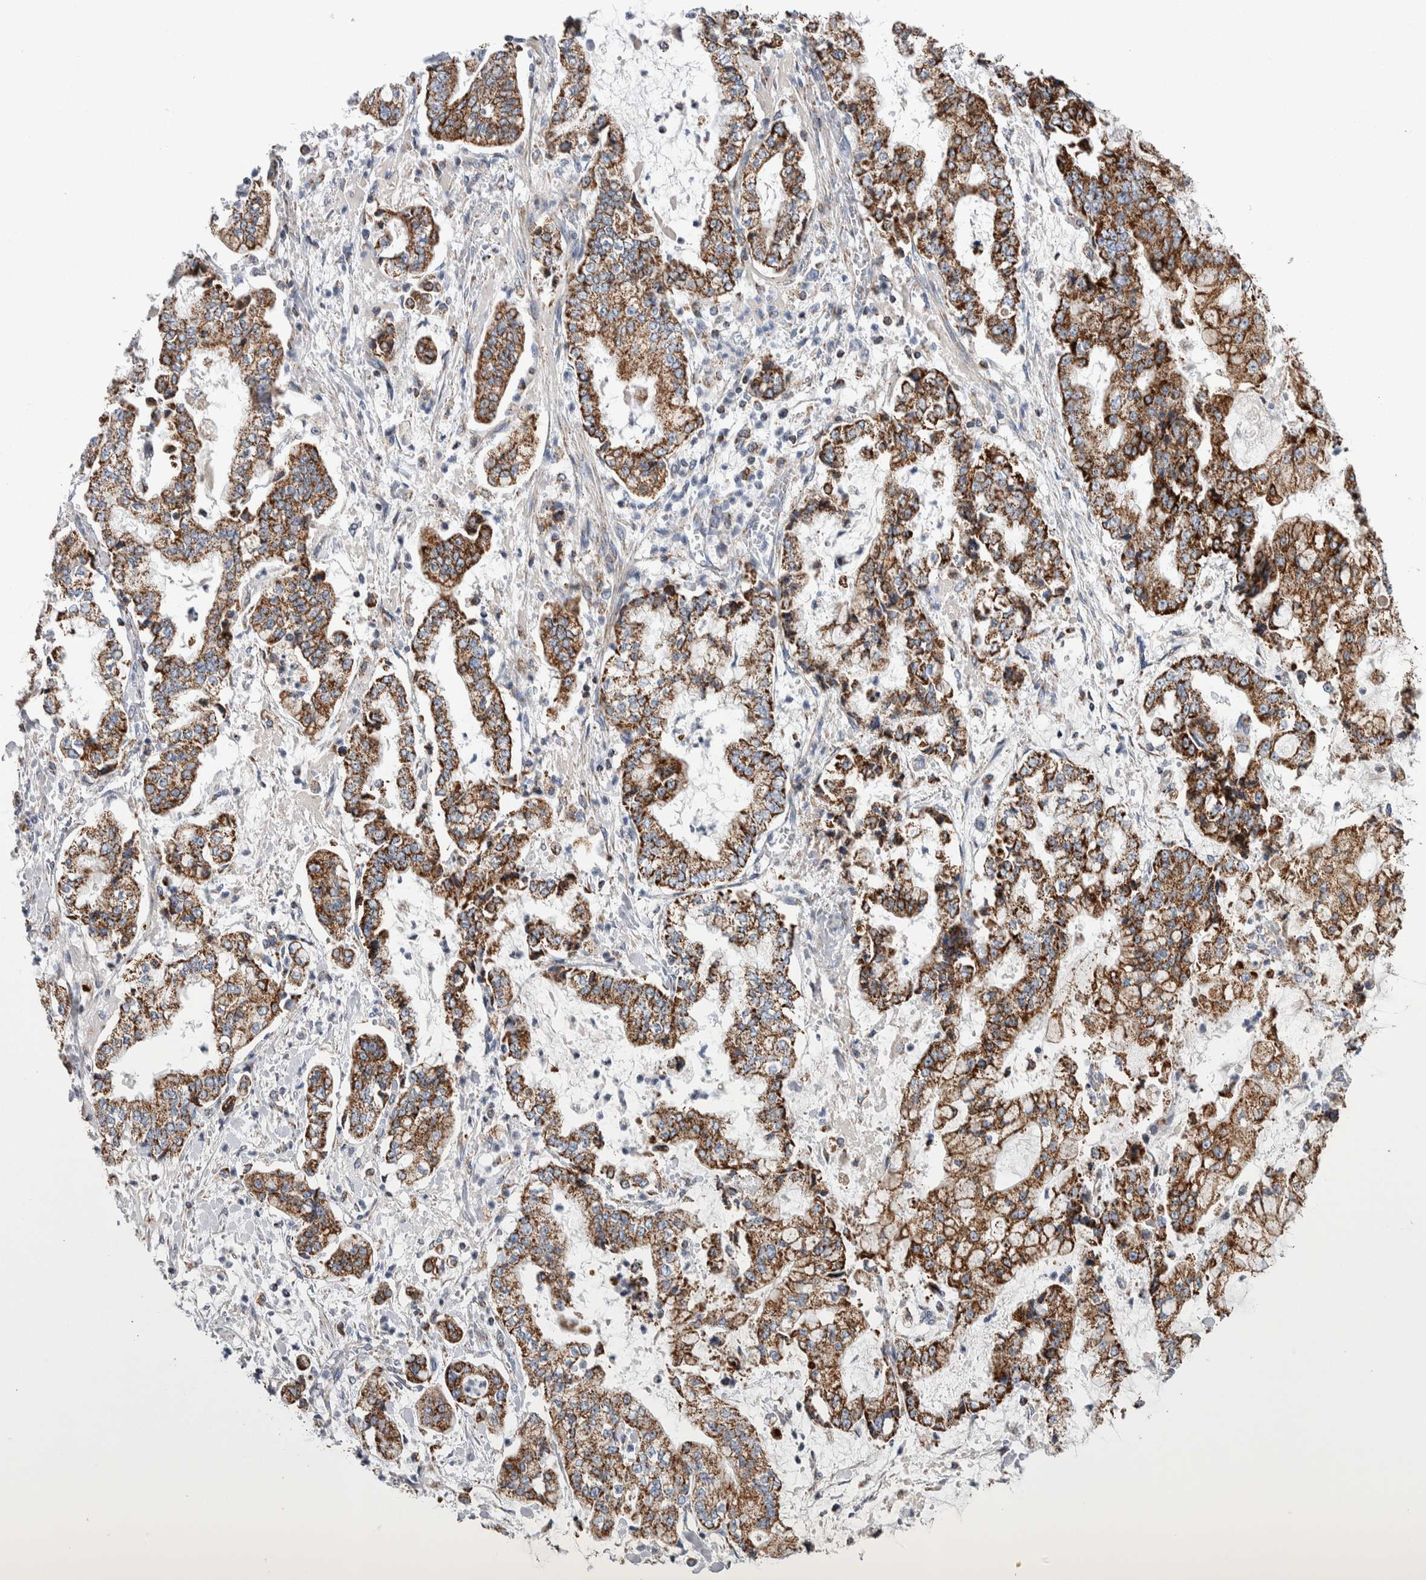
{"staining": {"intensity": "moderate", "quantity": ">75%", "location": "cytoplasmic/membranous"}, "tissue": "stomach cancer", "cell_type": "Tumor cells", "image_type": "cancer", "snomed": [{"axis": "morphology", "description": "Adenocarcinoma, NOS"}, {"axis": "topography", "description": "Stomach"}], "caption": "The micrograph demonstrates immunohistochemical staining of stomach adenocarcinoma. There is moderate cytoplasmic/membranous staining is appreciated in about >75% of tumor cells.", "gene": "ETFA", "patient": {"sex": "male", "age": 76}}